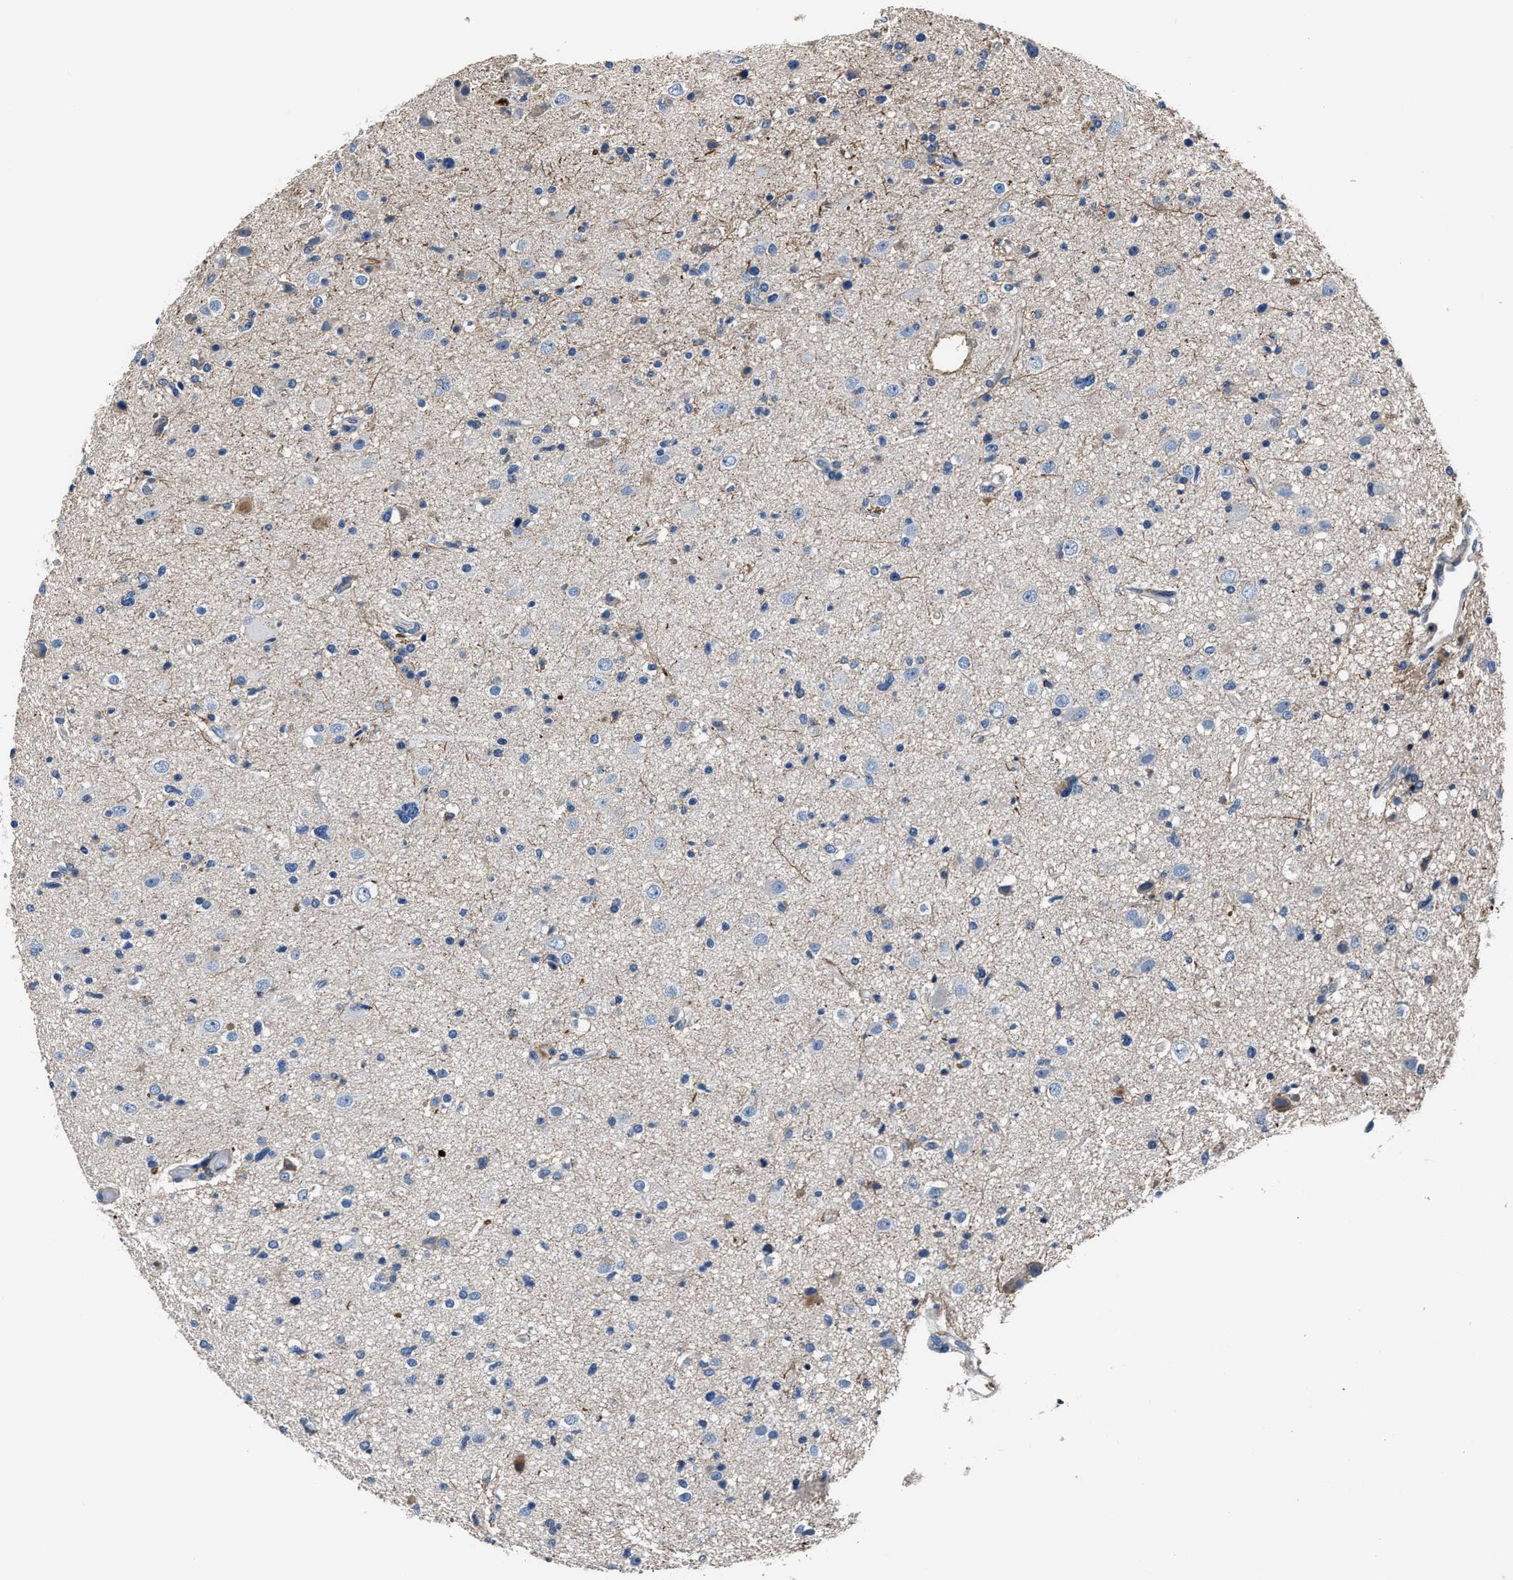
{"staining": {"intensity": "weak", "quantity": "<25%", "location": "cytoplasmic/membranous"}, "tissue": "glioma", "cell_type": "Tumor cells", "image_type": "cancer", "snomed": [{"axis": "morphology", "description": "Glioma, malignant, High grade"}, {"axis": "topography", "description": "Brain"}], "caption": "This histopathology image is of glioma stained with IHC to label a protein in brown with the nuclei are counter-stained blue. There is no positivity in tumor cells. Nuclei are stained in blue.", "gene": "DNAJC24", "patient": {"sex": "male", "age": 33}}